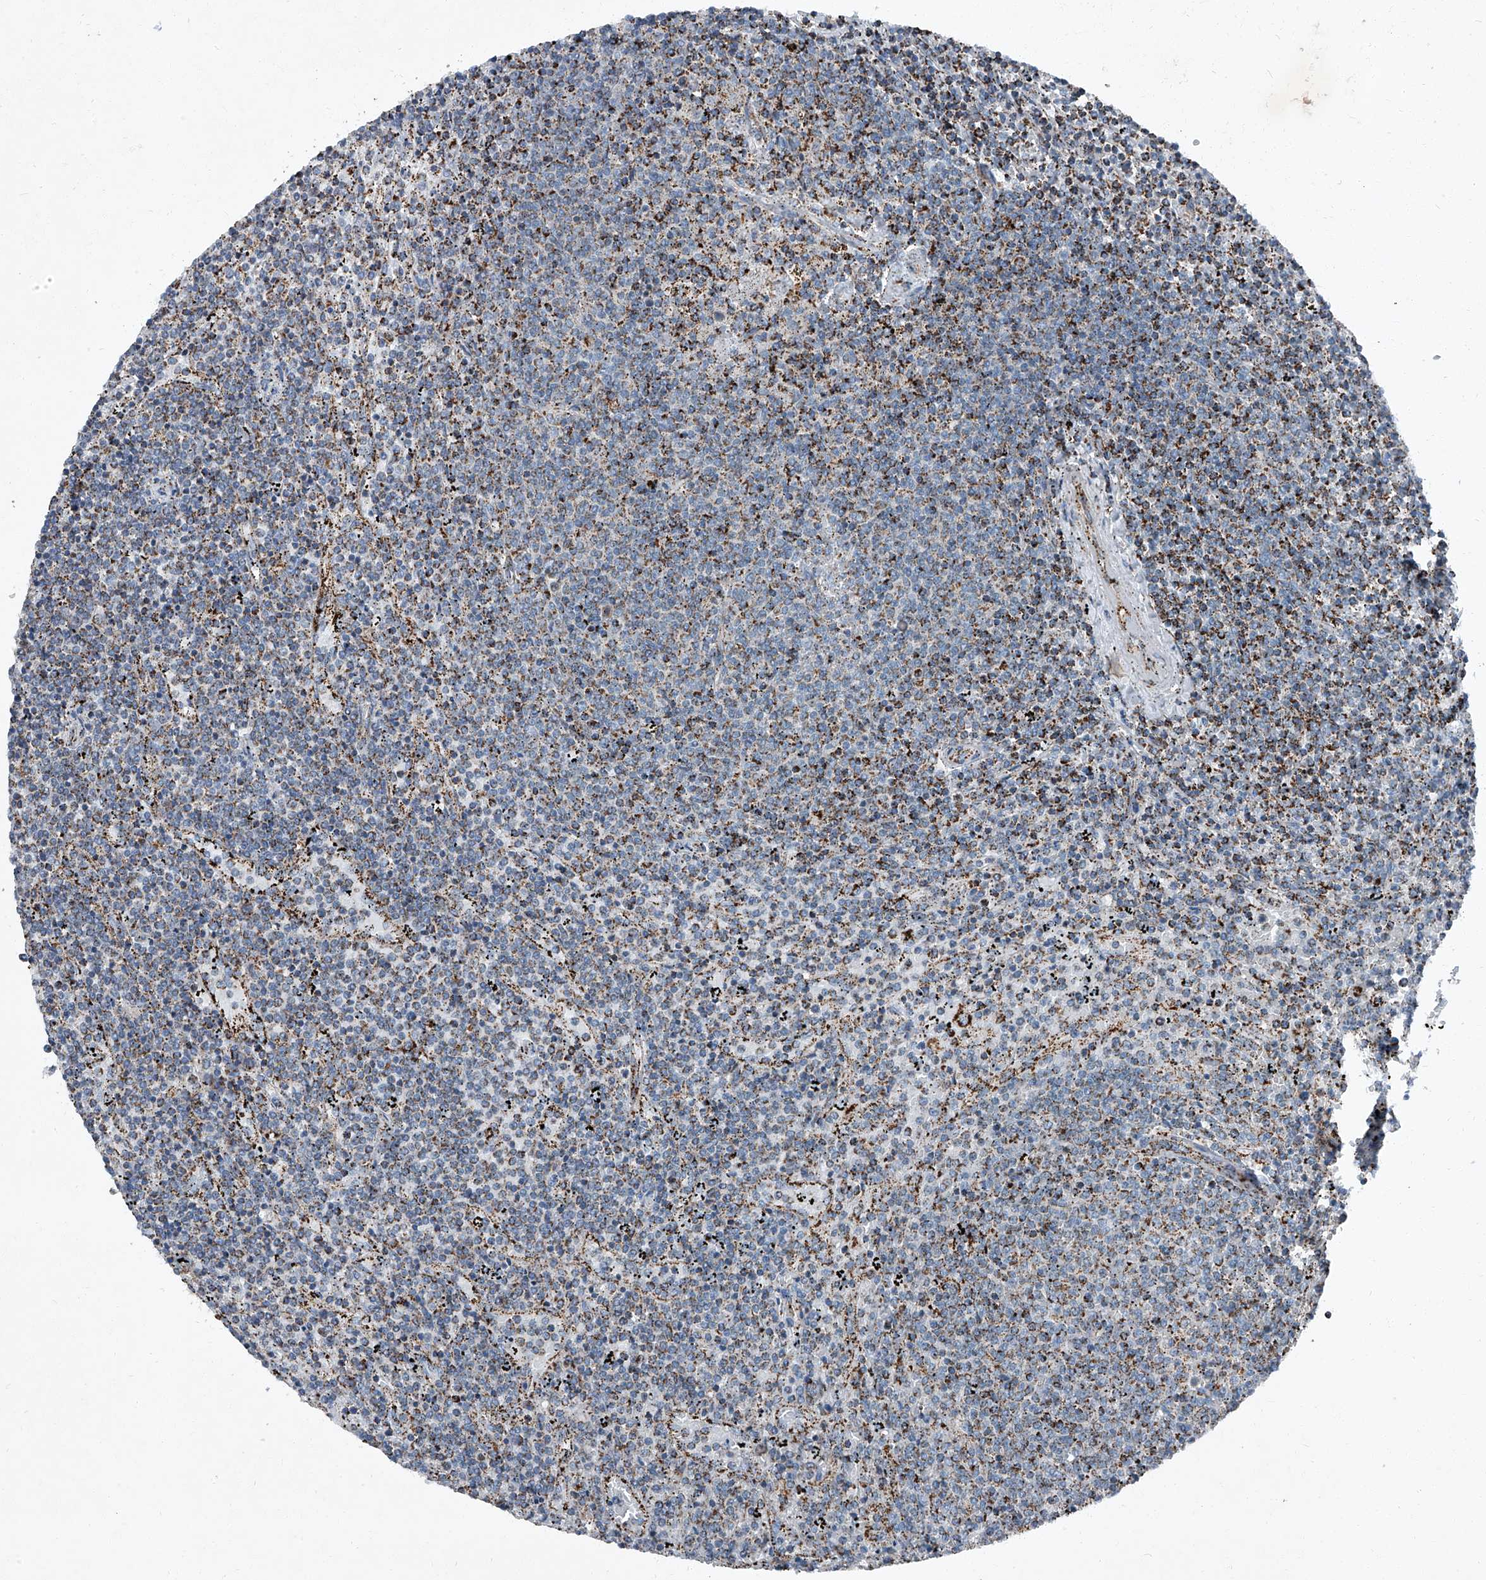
{"staining": {"intensity": "weak", "quantity": "25%-75%", "location": "cytoplasmic/membranous"}, "tissue": "lymphoma", "cell_type": "Tumor cells", "image_type": "cancer", "snomed": [{"axis": "morphology", "description": "Malignant lymphoma, non-Hodgkin's type, Low grade"}, {"axis": "topography", "description": "Spleen"}], "caption": "A brown stain shows weak cytoplasmic/membranous positivity of a protein in human malignant lymphoma, non-Hodgkin's type (low-grade) tumor cells.", "gene": "CHRNA7", "patient": {"sex": "female", "age": 50}}